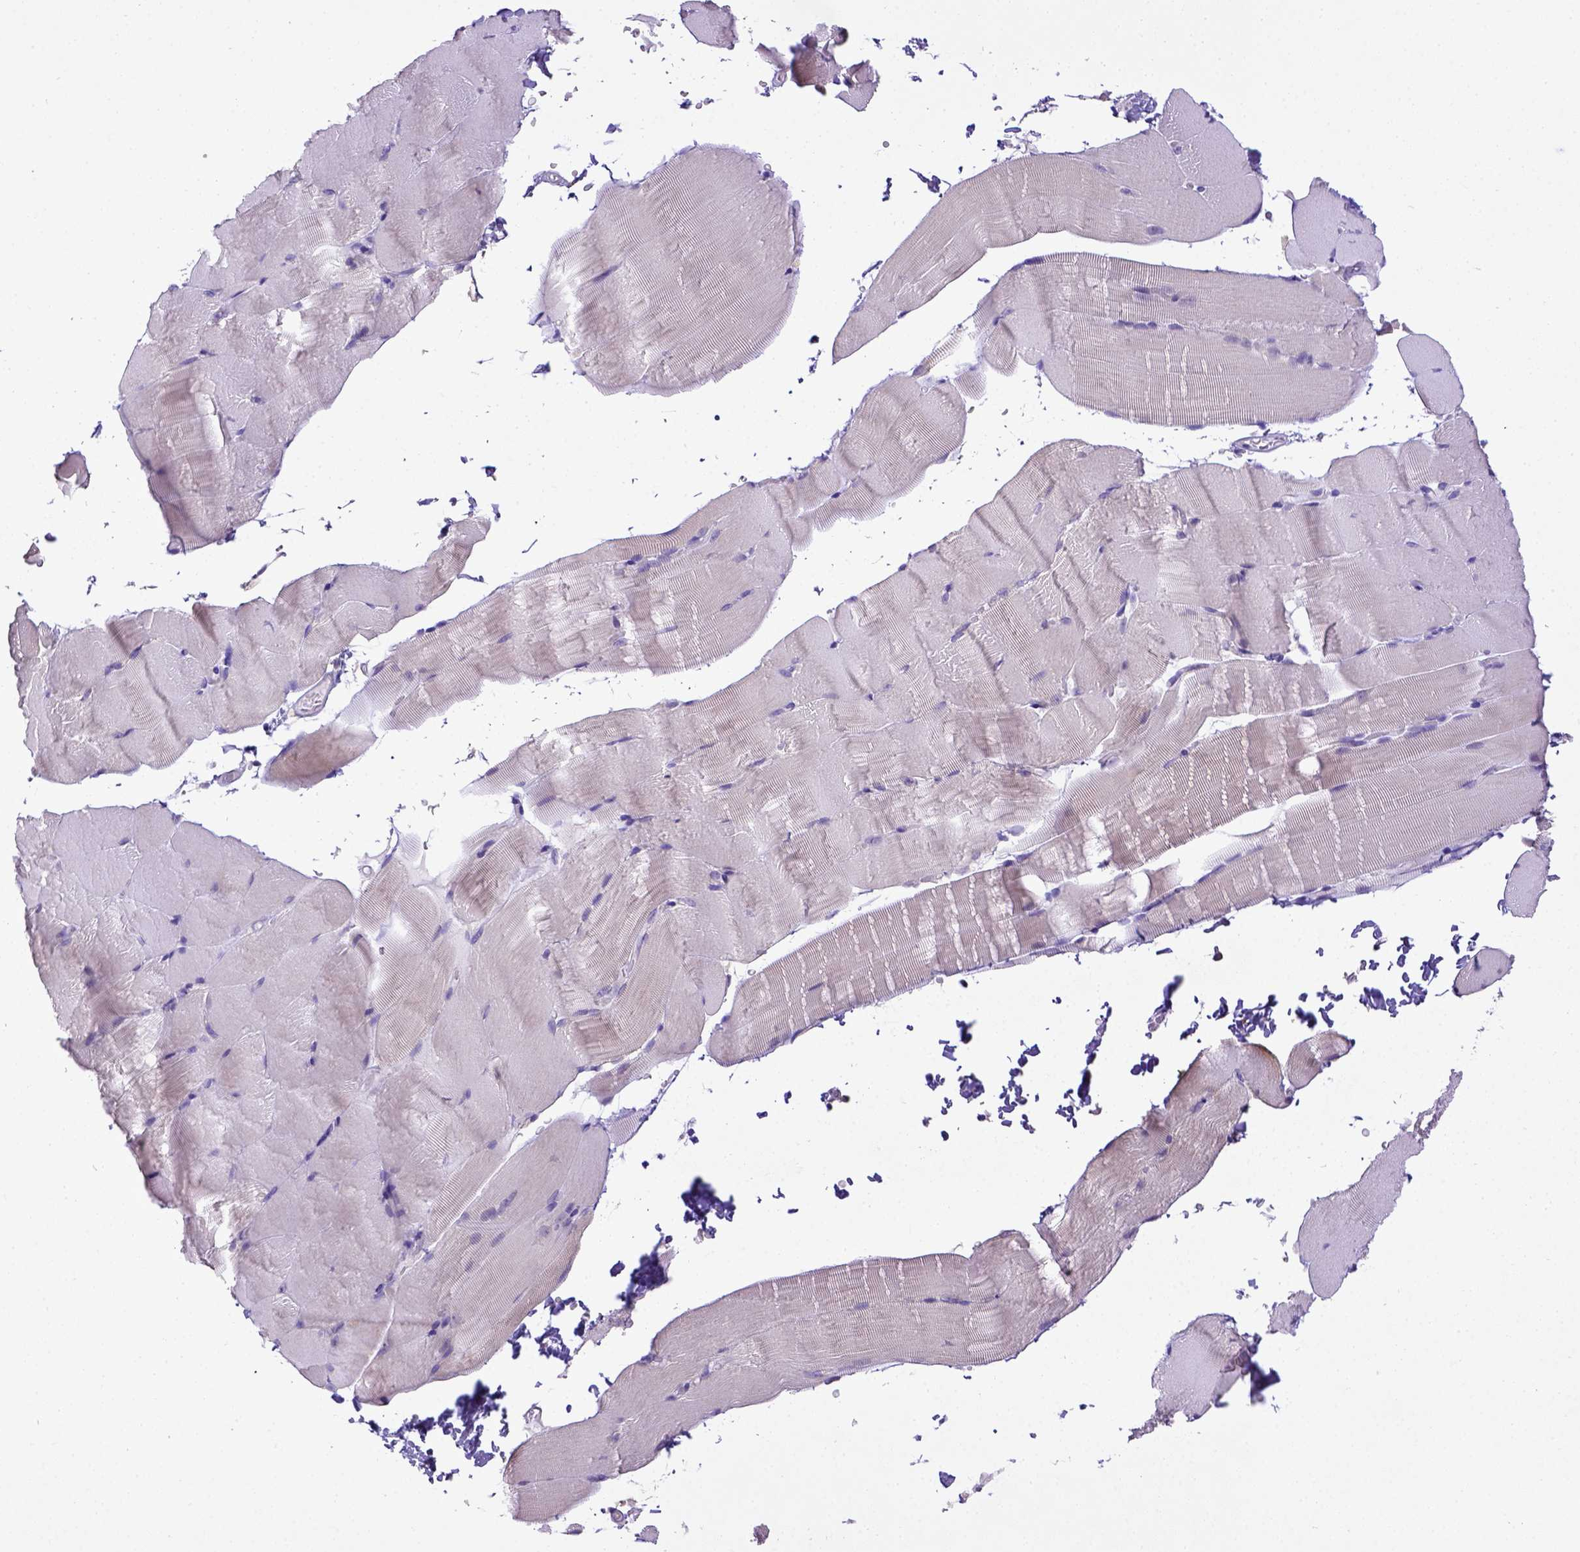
{"staining": {"intensity": "negative", "quantity": "none", "location": "none"}, "tissue": "skeletal muscle", "cell_type": "Myocytes", "image_type": "normal", "snomed": [{"axis": "morphology", "description": "Normal tissue, NOS"}, {"axis": "topography", "description": "Skeletal muscle"}], "caption": "This is an immunohistochemistry photomicrograph of benign human skeletal muscle. There is no positivity in myocytes.", "gene": "CD40", "patient": {"sex": "female", "age": 37}}